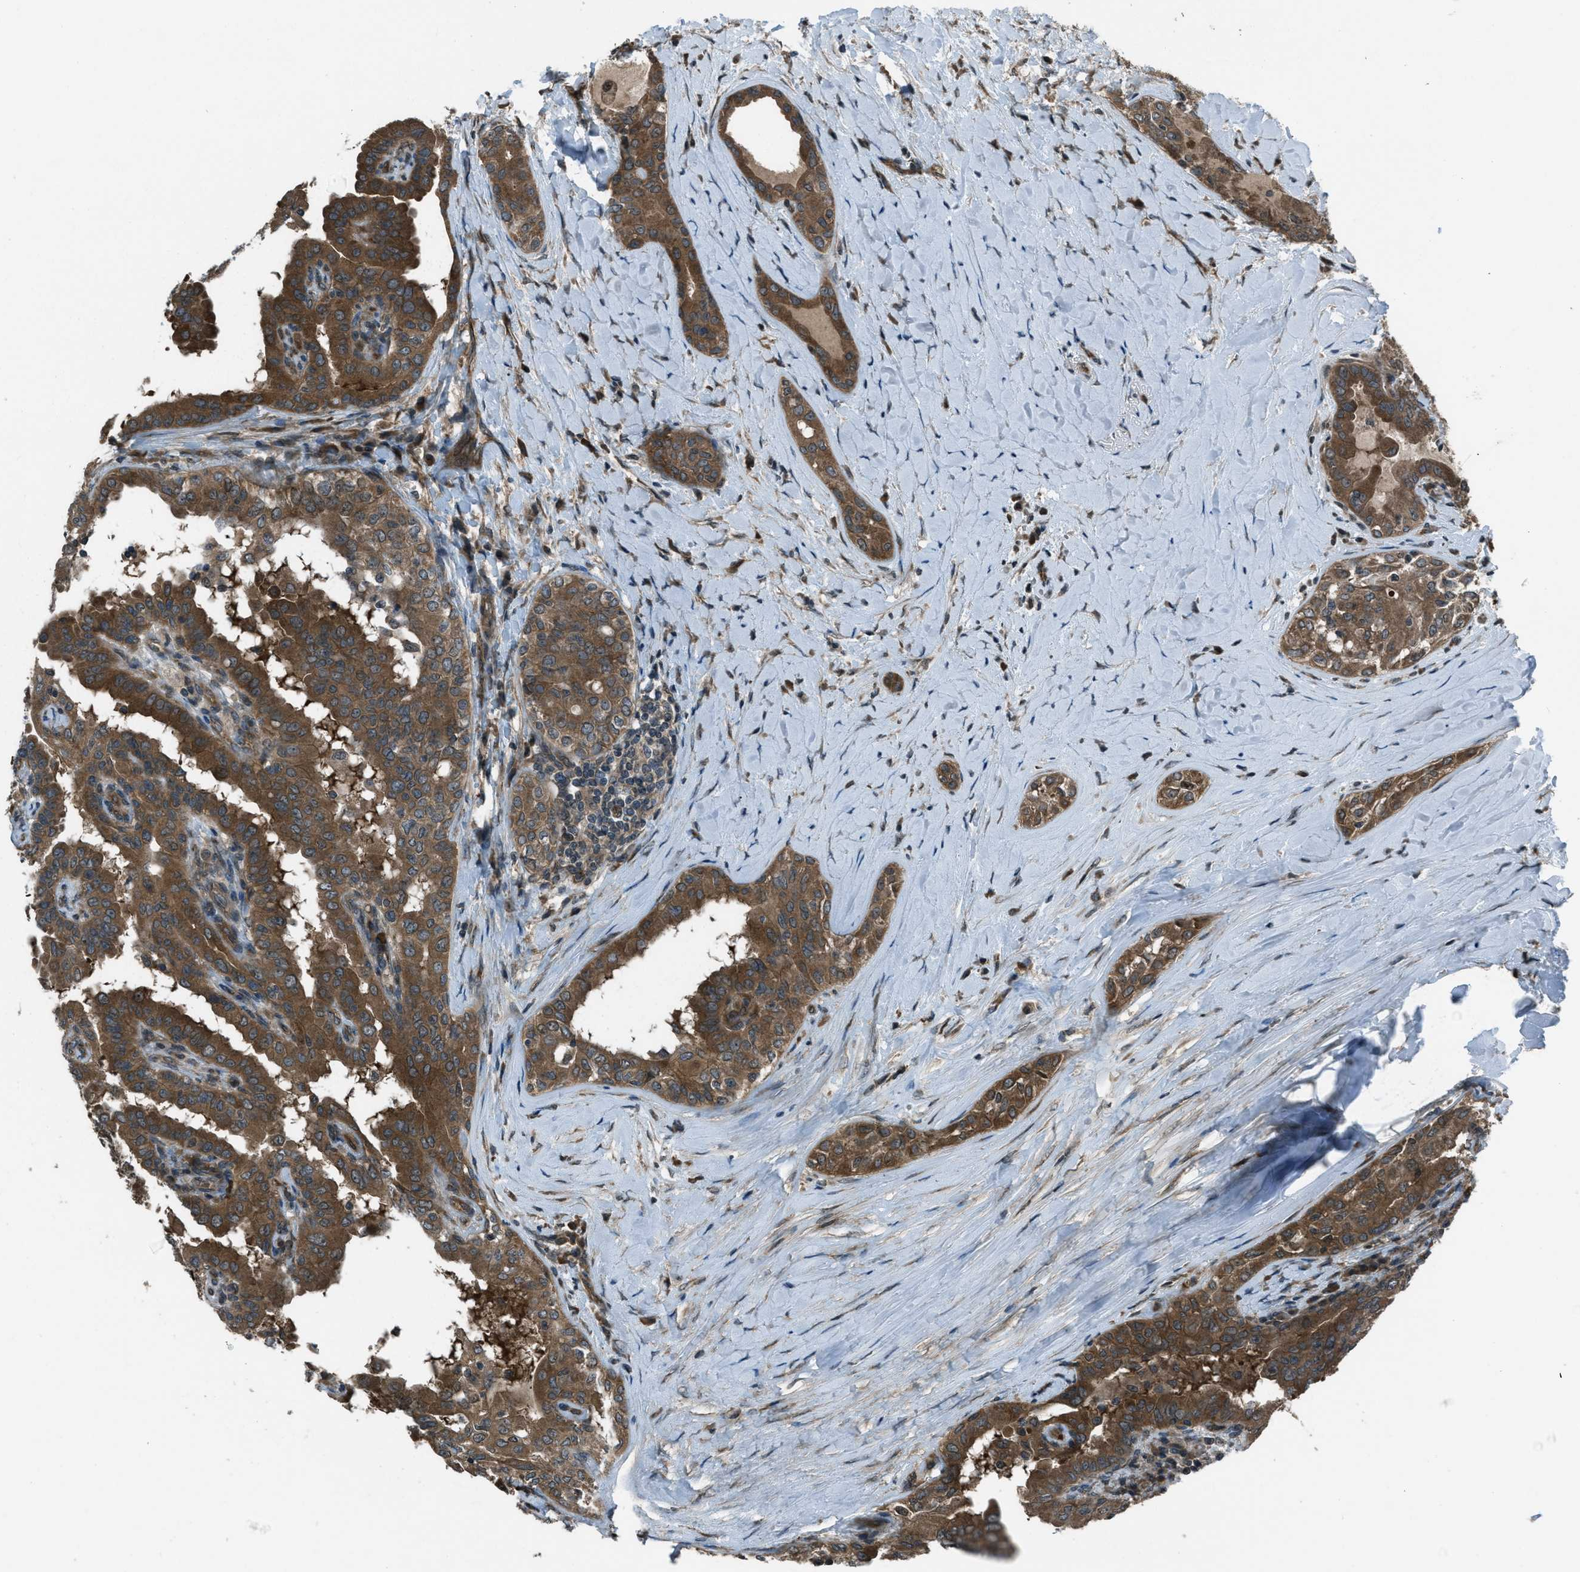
{"staining": {"intensity": "strong", "quantity": ">75%", "location": "cytoplasmic/membranous"}, "tissue": "thyroid cancer", "cell_type": "Tumor cells", "image_type": "cancer", "snomed": [{"axis": "morphology", "description": "Papillary adenocarcinoma, NOS"}, {"axis": "topography", "description": "Thyroid gland"}], "caption": "Thyroid cancer (papillary adenocarcinoma) stained with a protein marker demonstrates strong staining in tumor cells.", "gene": "ASAP2", "patient": {"sex": "male", "age": 33}}